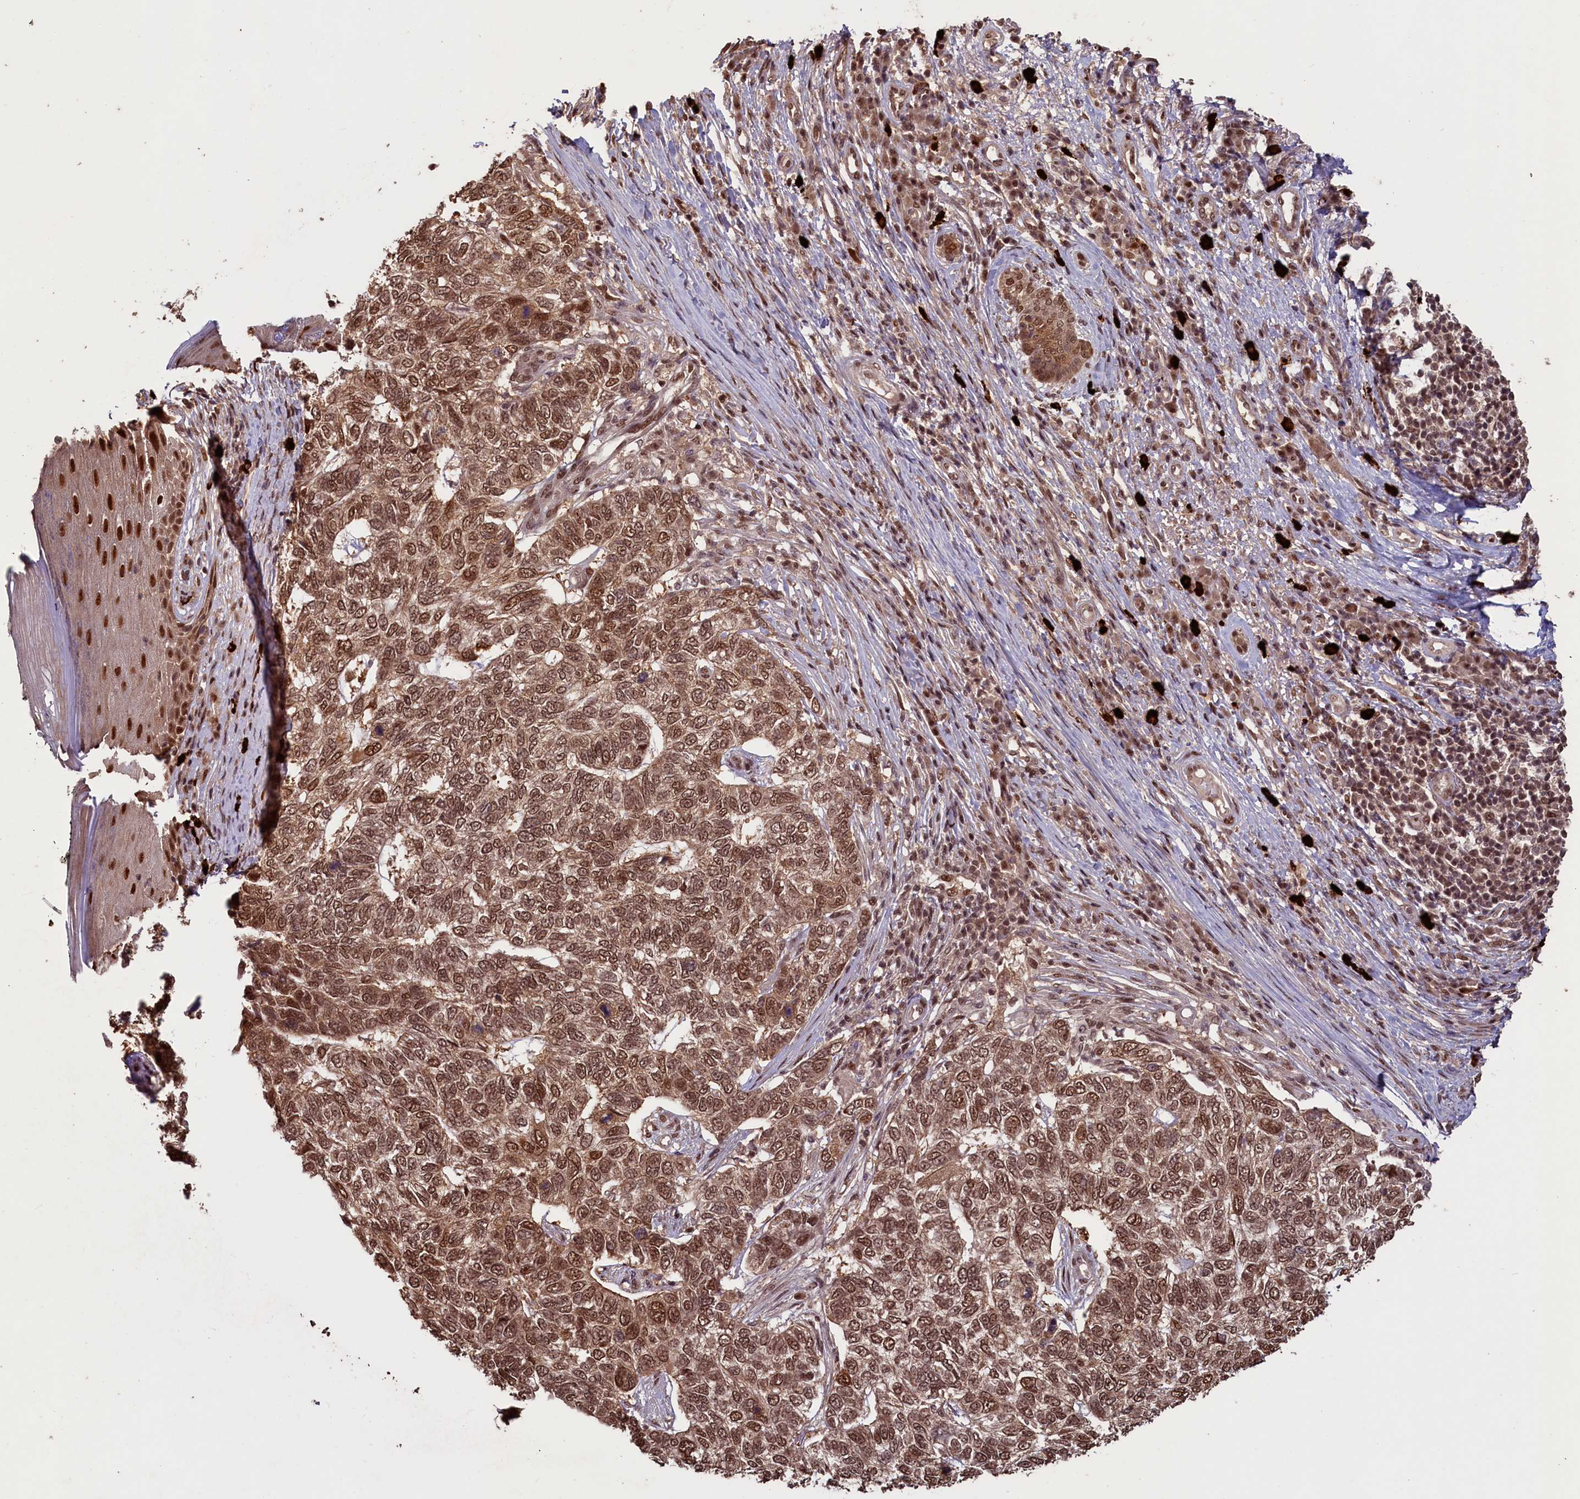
{"staining": {"intensity": "moderate", "quantity": ">75%", "location": "nuclear"}, "tissue": "skin cancer", "cell_type": "Tumor cells", "image_type": "cancer", "snomed": [{"axis": "morphology", "description": "Basal cell carcinoma"}, {"axis": "topography", "description": "Skin"}], "caption": "Moderate nuclear protein staining is identified in about >75% of tumor cells in skin cancer (basal cell carcinoma).", "gene": "NAE1", "patient": {"sex": "female", "age": 65}}